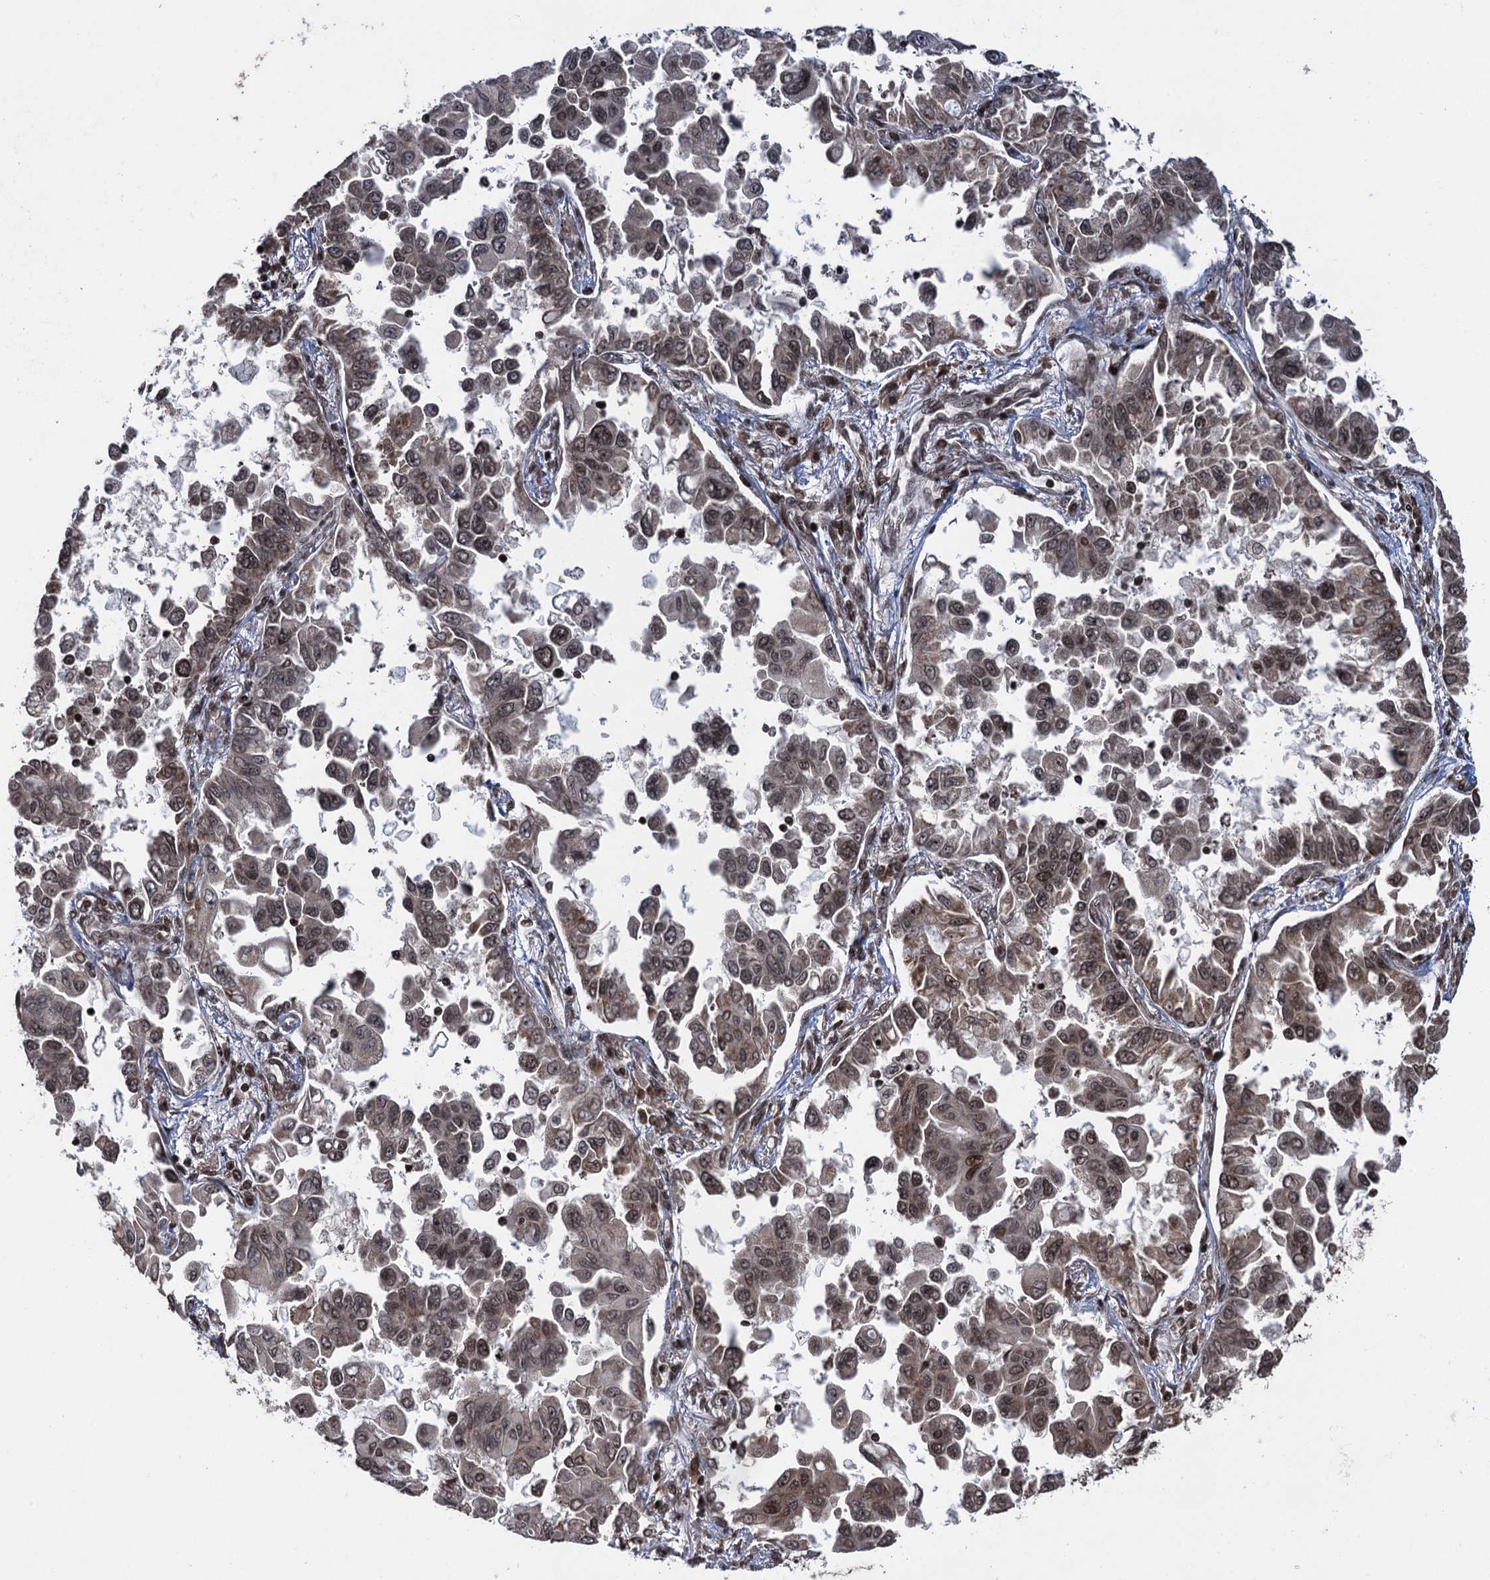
{"staining": {"intensity": "strong", "quantity": ">75%", "location": "nuclear"}, "tissue": "lung cancer", "cell_type": "Tumor cells", "image_type": "cancer", "snomed": [{"axis": "morphology", "description": "Adenocarcinoma, NOS"}, {"axis": "topography", "description": "Lung"}], "caption": "Immunohistochemistry (IHC) of human lung cancer (adenocarcinoma) shows high levels of strong nuclear expression in about >75% of tumor cells.", "gene": "ZNF169", "patient": {"sex": "female", "age": 67}}